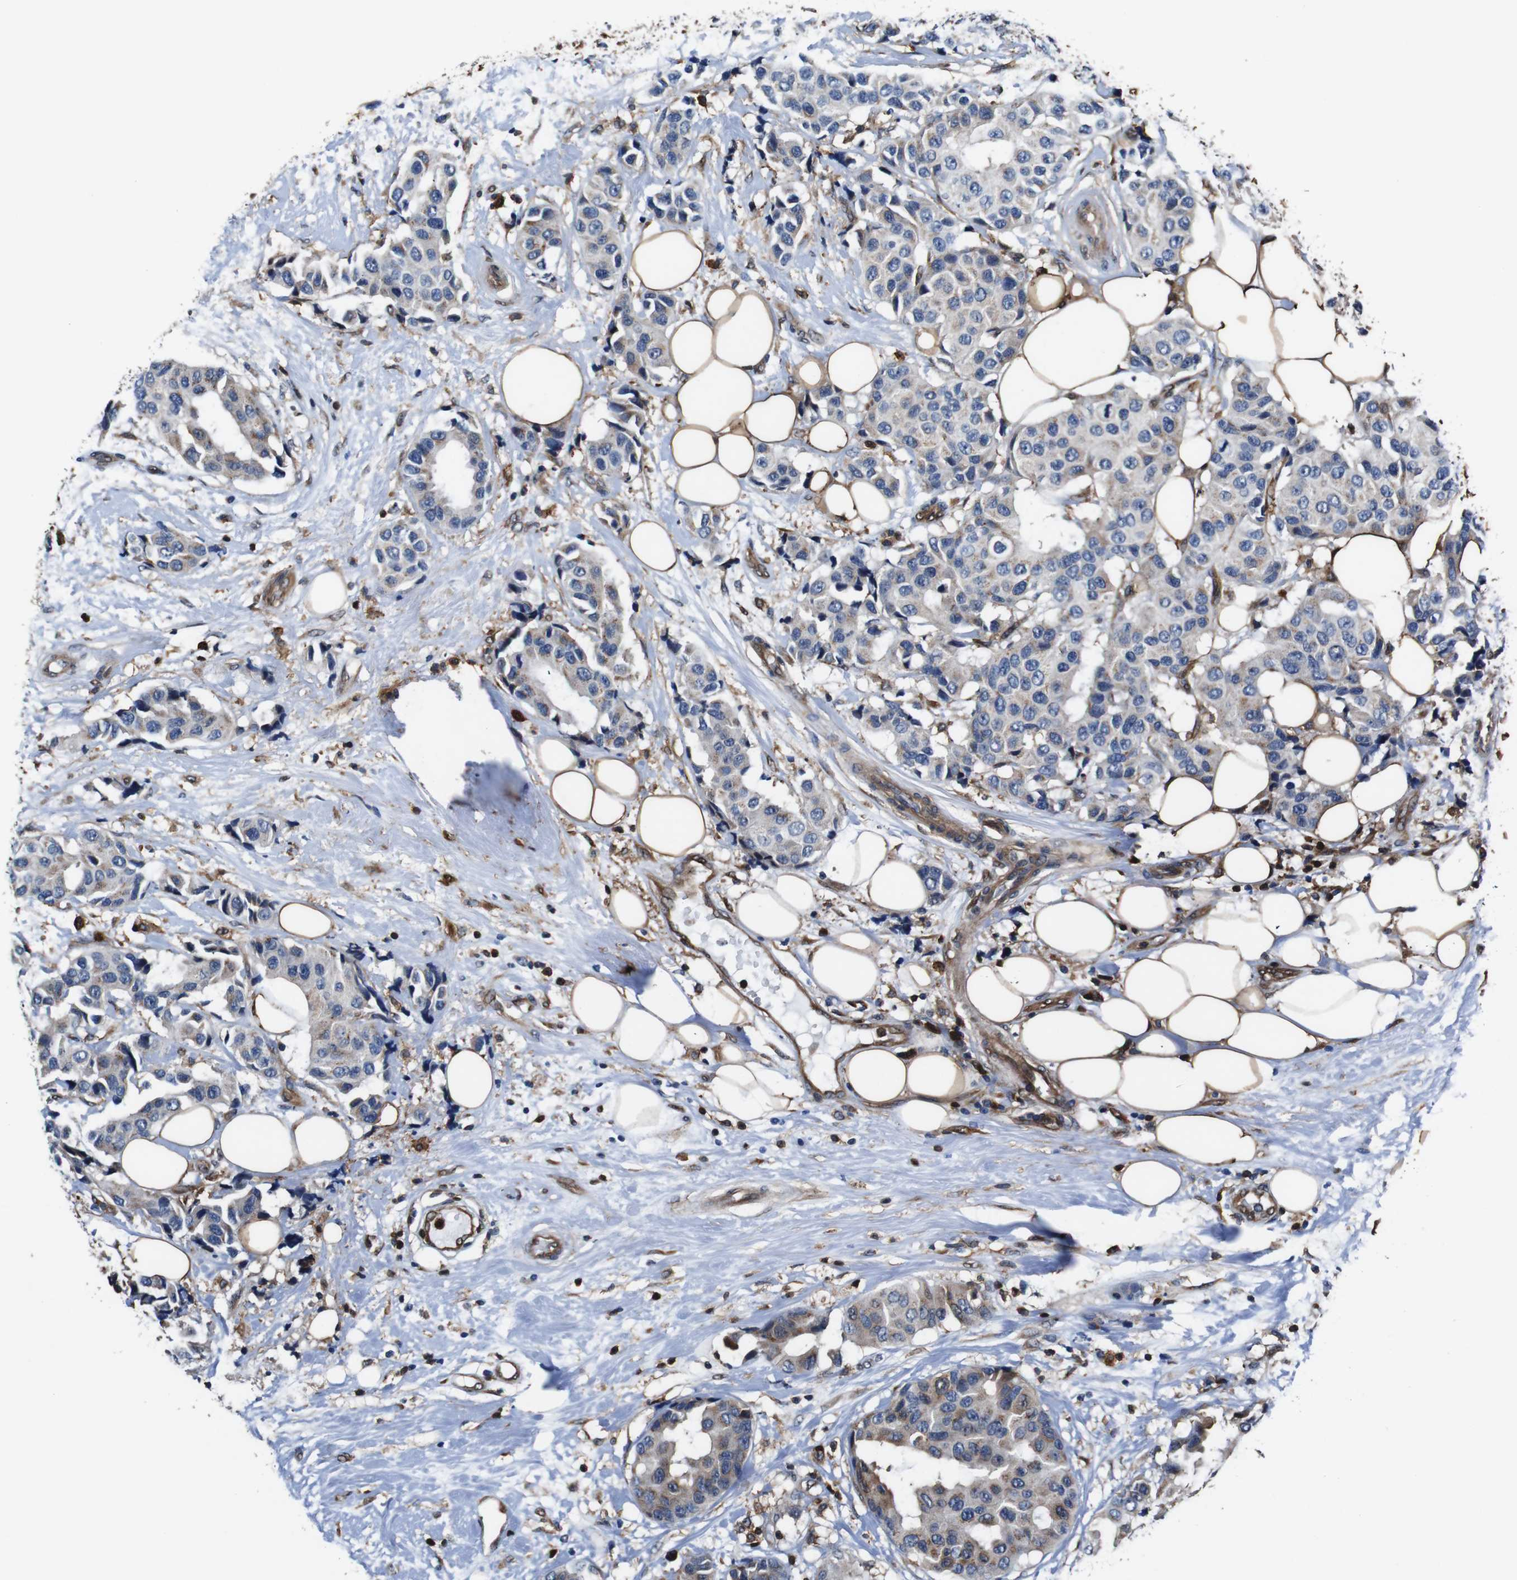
{"staining": {"intensity": "weak", "quantity": "<25%", "location": "cytoplasmic/membranous"}, "tissue": "breast cancer", "cell_type": "Tumor cells", "image_type": "cancer", "snomed": [{"axis": "morphology", "description": "Normal tissue, NOS"}, {"axis": "morphology", "description": "Duct carcinoma"}, {"axis": "topography", "description": "Breast"}], "caption": "An immunohistochemistry (IHC) micrograph of breast cancer is shown. There is no staining in tumor cells of breast cancer.", "gene": "ANXA1", "patient": {"sex": "female", "age": 39}}